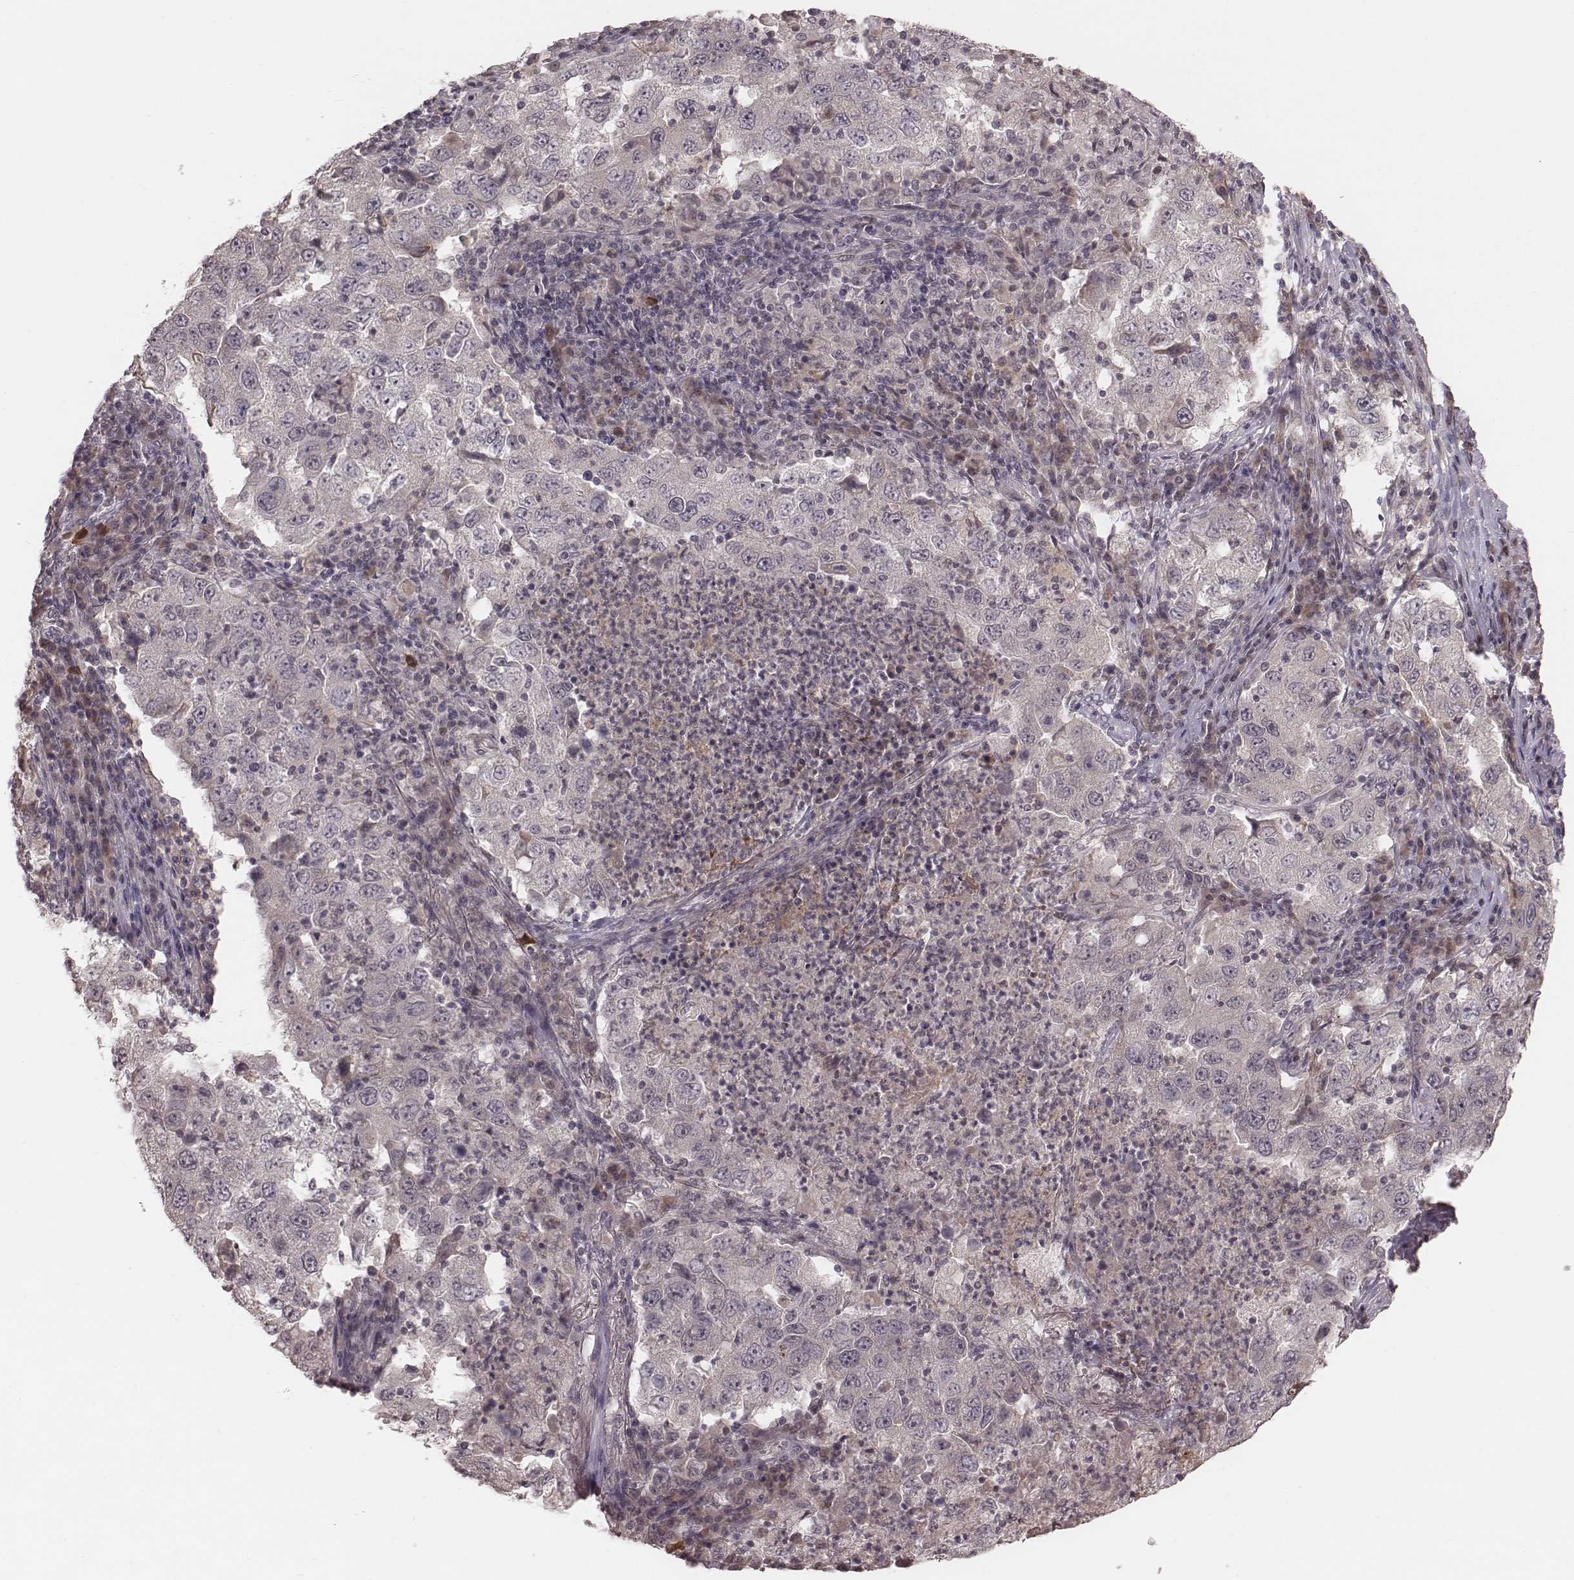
{"staining": {"intensity": "negative", "quantity": "none", "location": "none"}, "tissue": "lung cancer", "cell_type": "Tumor cells", "image_type": "cancer", "snomed": [{"axis": "morphology", "description": "Adenocarcinoma, NOS"}, {"axis": "topography", "description": "Lung"}], "caption": "Human adenocarcinoma (lung) stained for a protein using immunohistochemistry displays no positivity in tumor cells.", "gene": "IL5", "patient": {"sex": "male", "age": 73}}